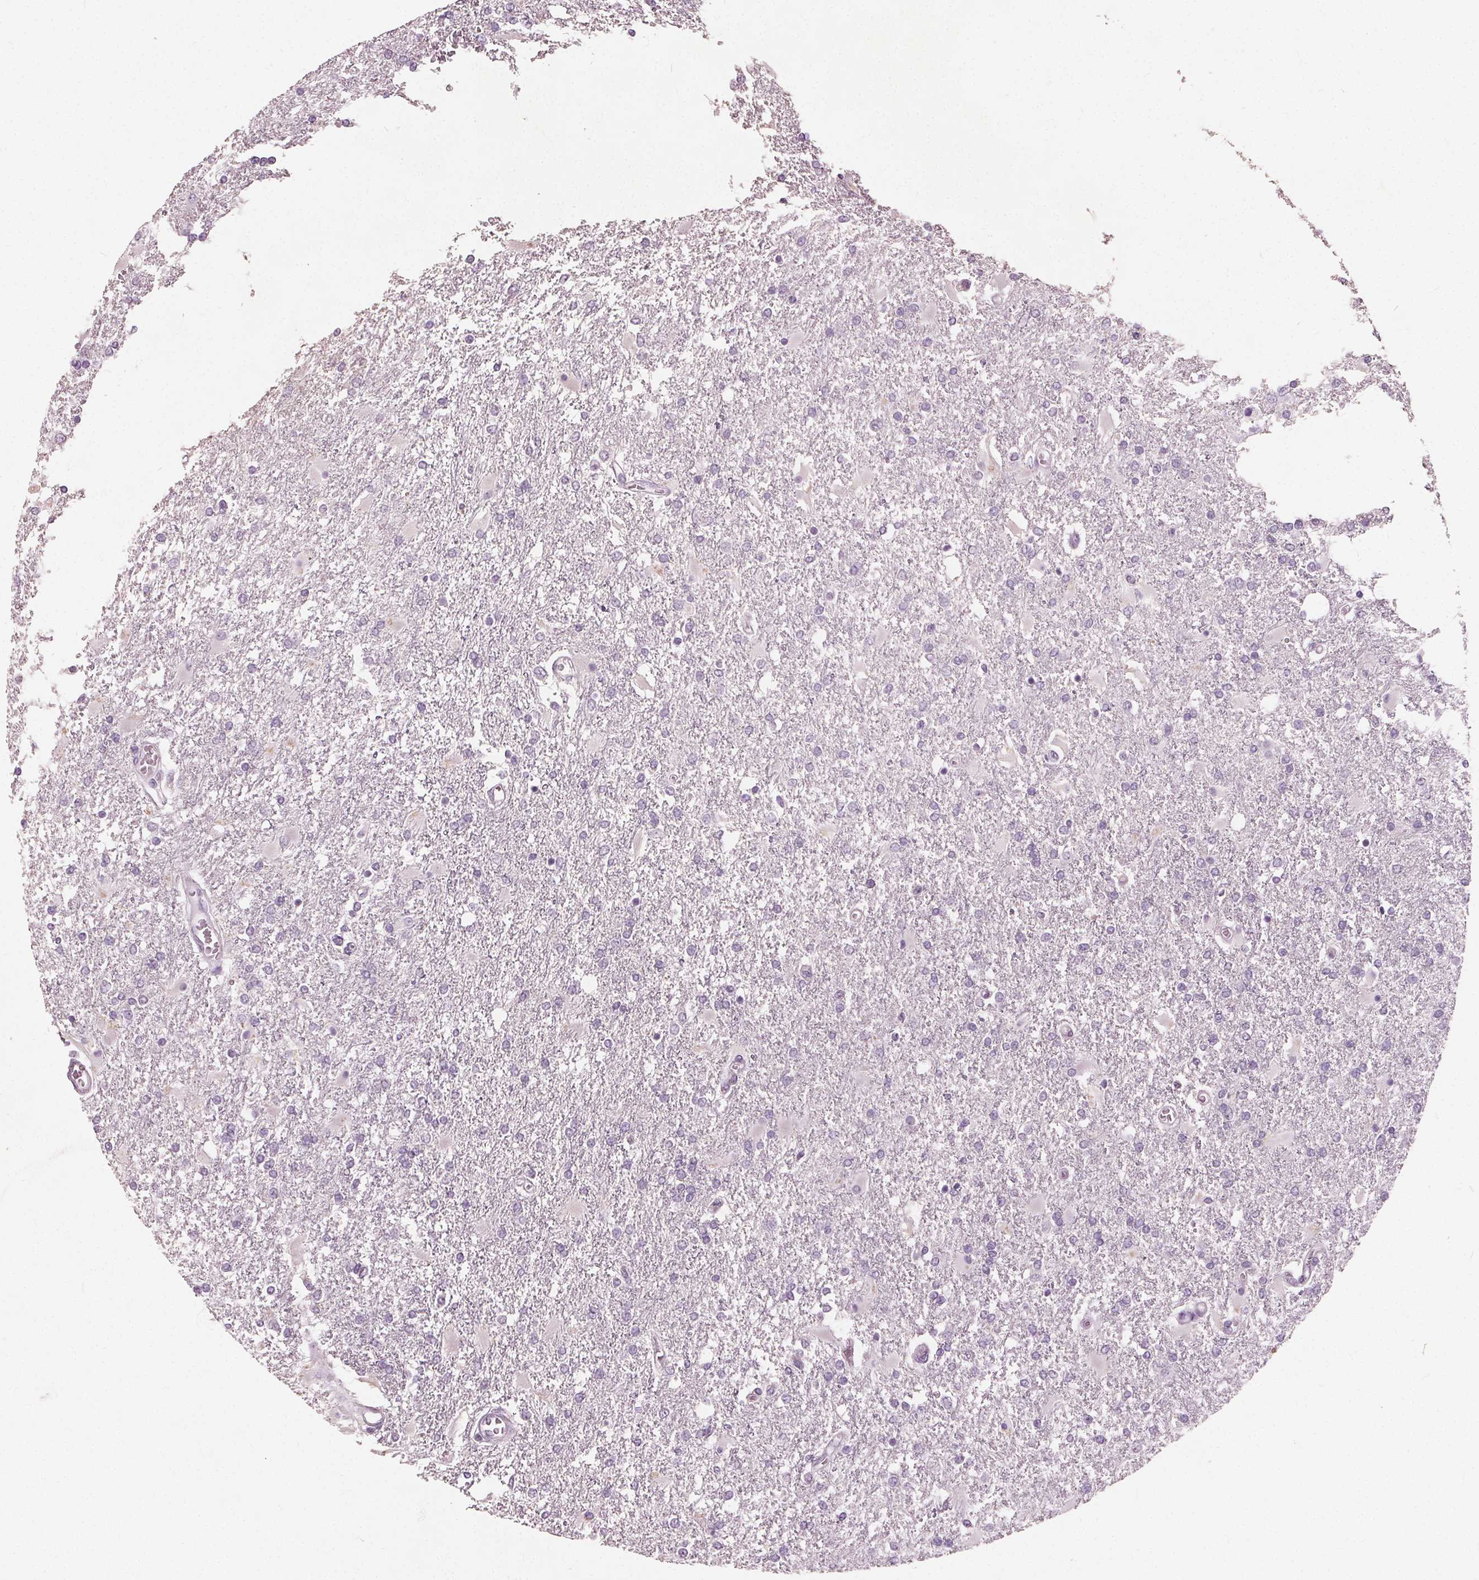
{"staining": {"intensity": "negative", "quantity": "none", "location": "none"}, "tissue": "glioma", "cell_type": "Tumor cells", "image_type": "cancer", "snomed": [{"axis": "morphology", "description": "Glioma, malignant, High grade"}, {"axis": "topography", "description": "Cerebral cortex"}], "caption": "This micrograph is of high-grade glioma (malignant) stained with immunohistochemistry (IHC) to label a protein in brown with the nuclei are counter-stained blue. There is no staining in tumor cells.", "gene": "TKFC", "patient": {"sex": "male", "age": 79}}